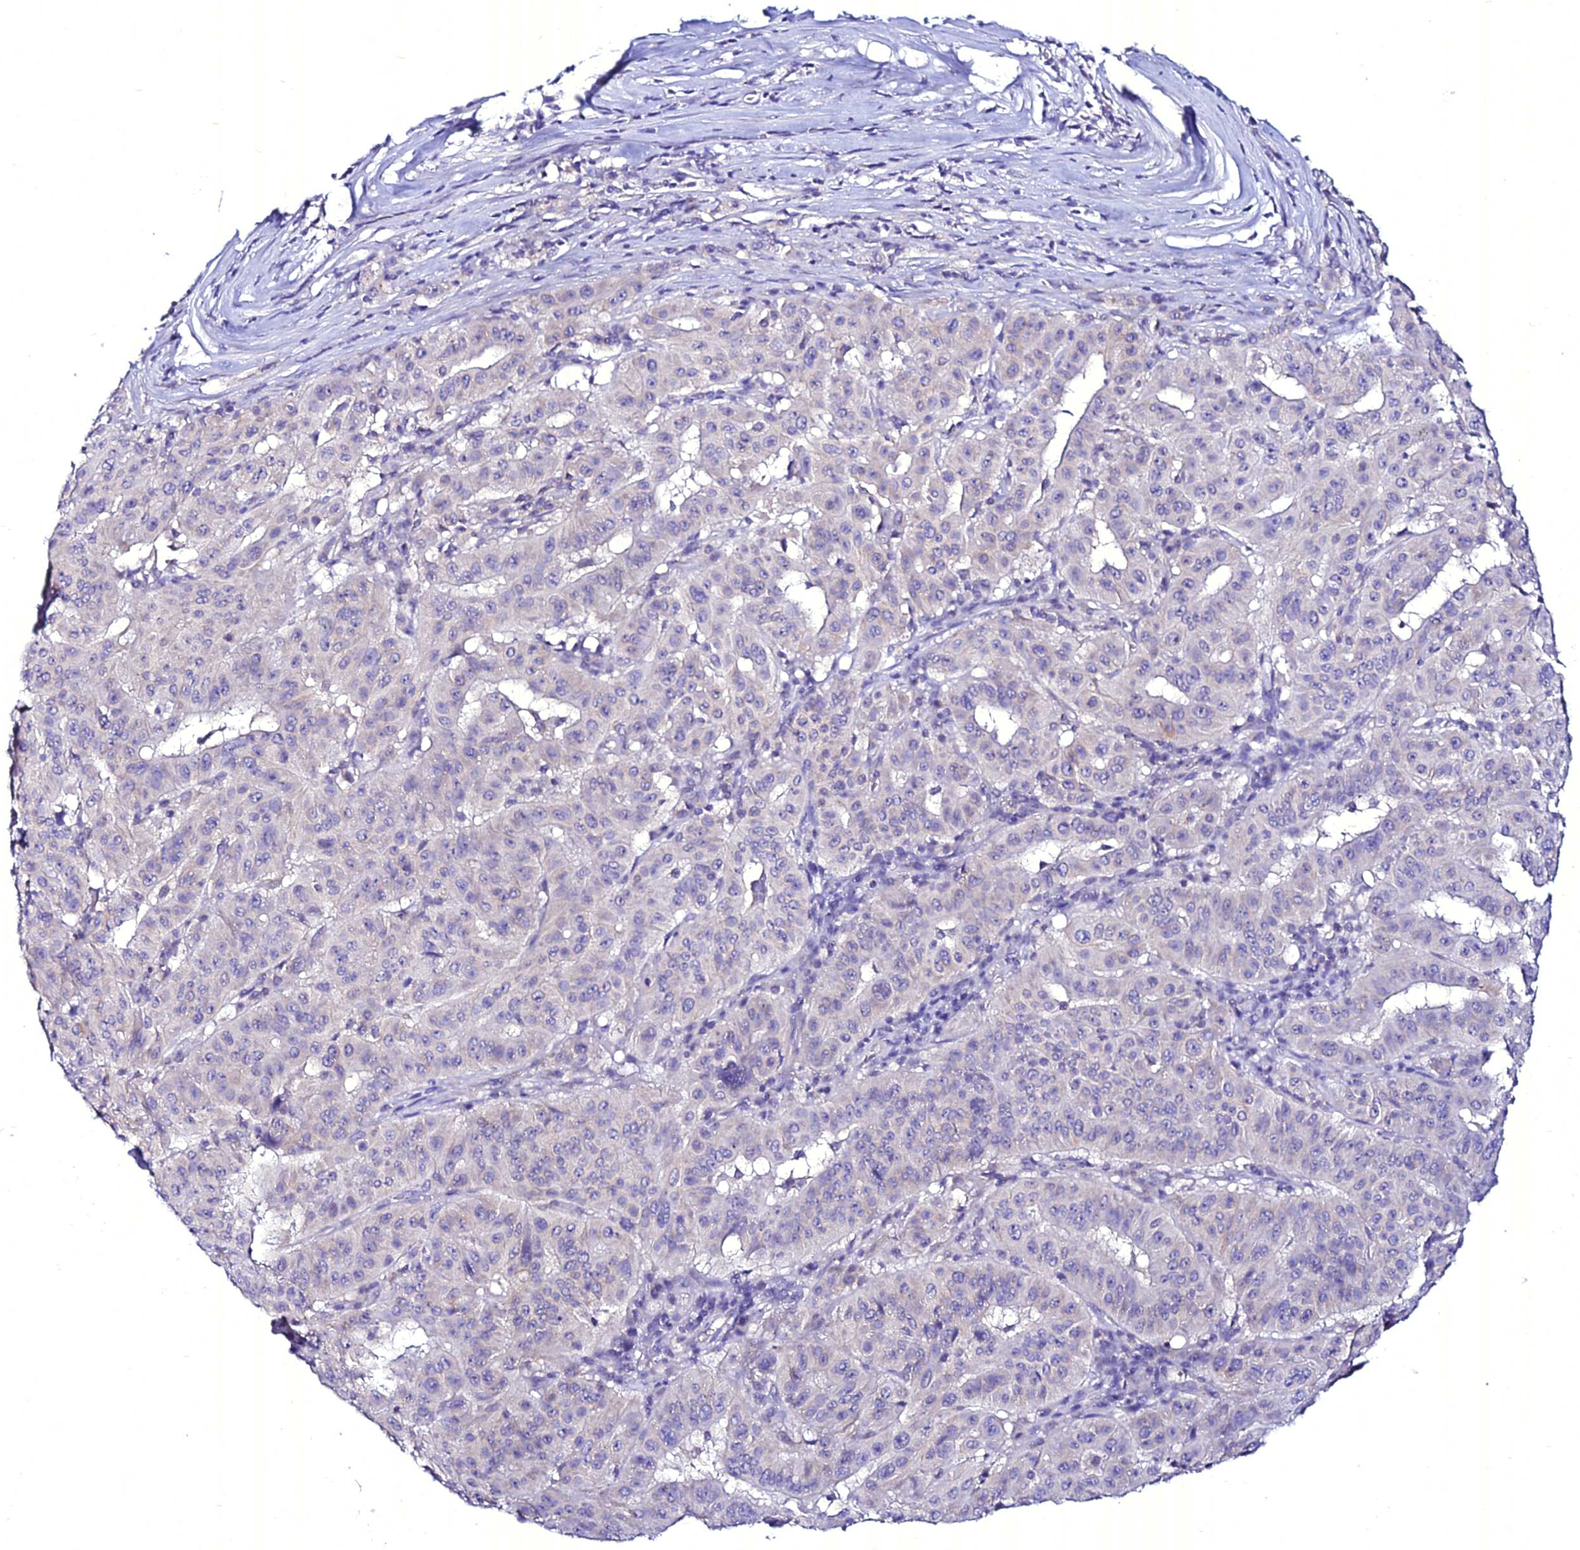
{"staining": {"intensity": "negative", "quantity": "none", "location": "none"}, "tissue": "pancreatic cancer", "cell_type": "Tumor cells", "image_type": "cancer", "snomed": [{"axis": "morphology", "description": "Adenocarcinoma, NOS"}, {"axis": "topography", "description": "Pancreas"}], "caption": "High magnification brightfield microscopy of pancreatic cancer (adenocarcinoma) stained with DAB (3,3'-diaminobenzidine) (brown) and counterstained with hematoxylin (blue): tumor cells show no significant positivity.", "gene": "ATG16L2", "patient": {"sex": "male", "age": 63}}